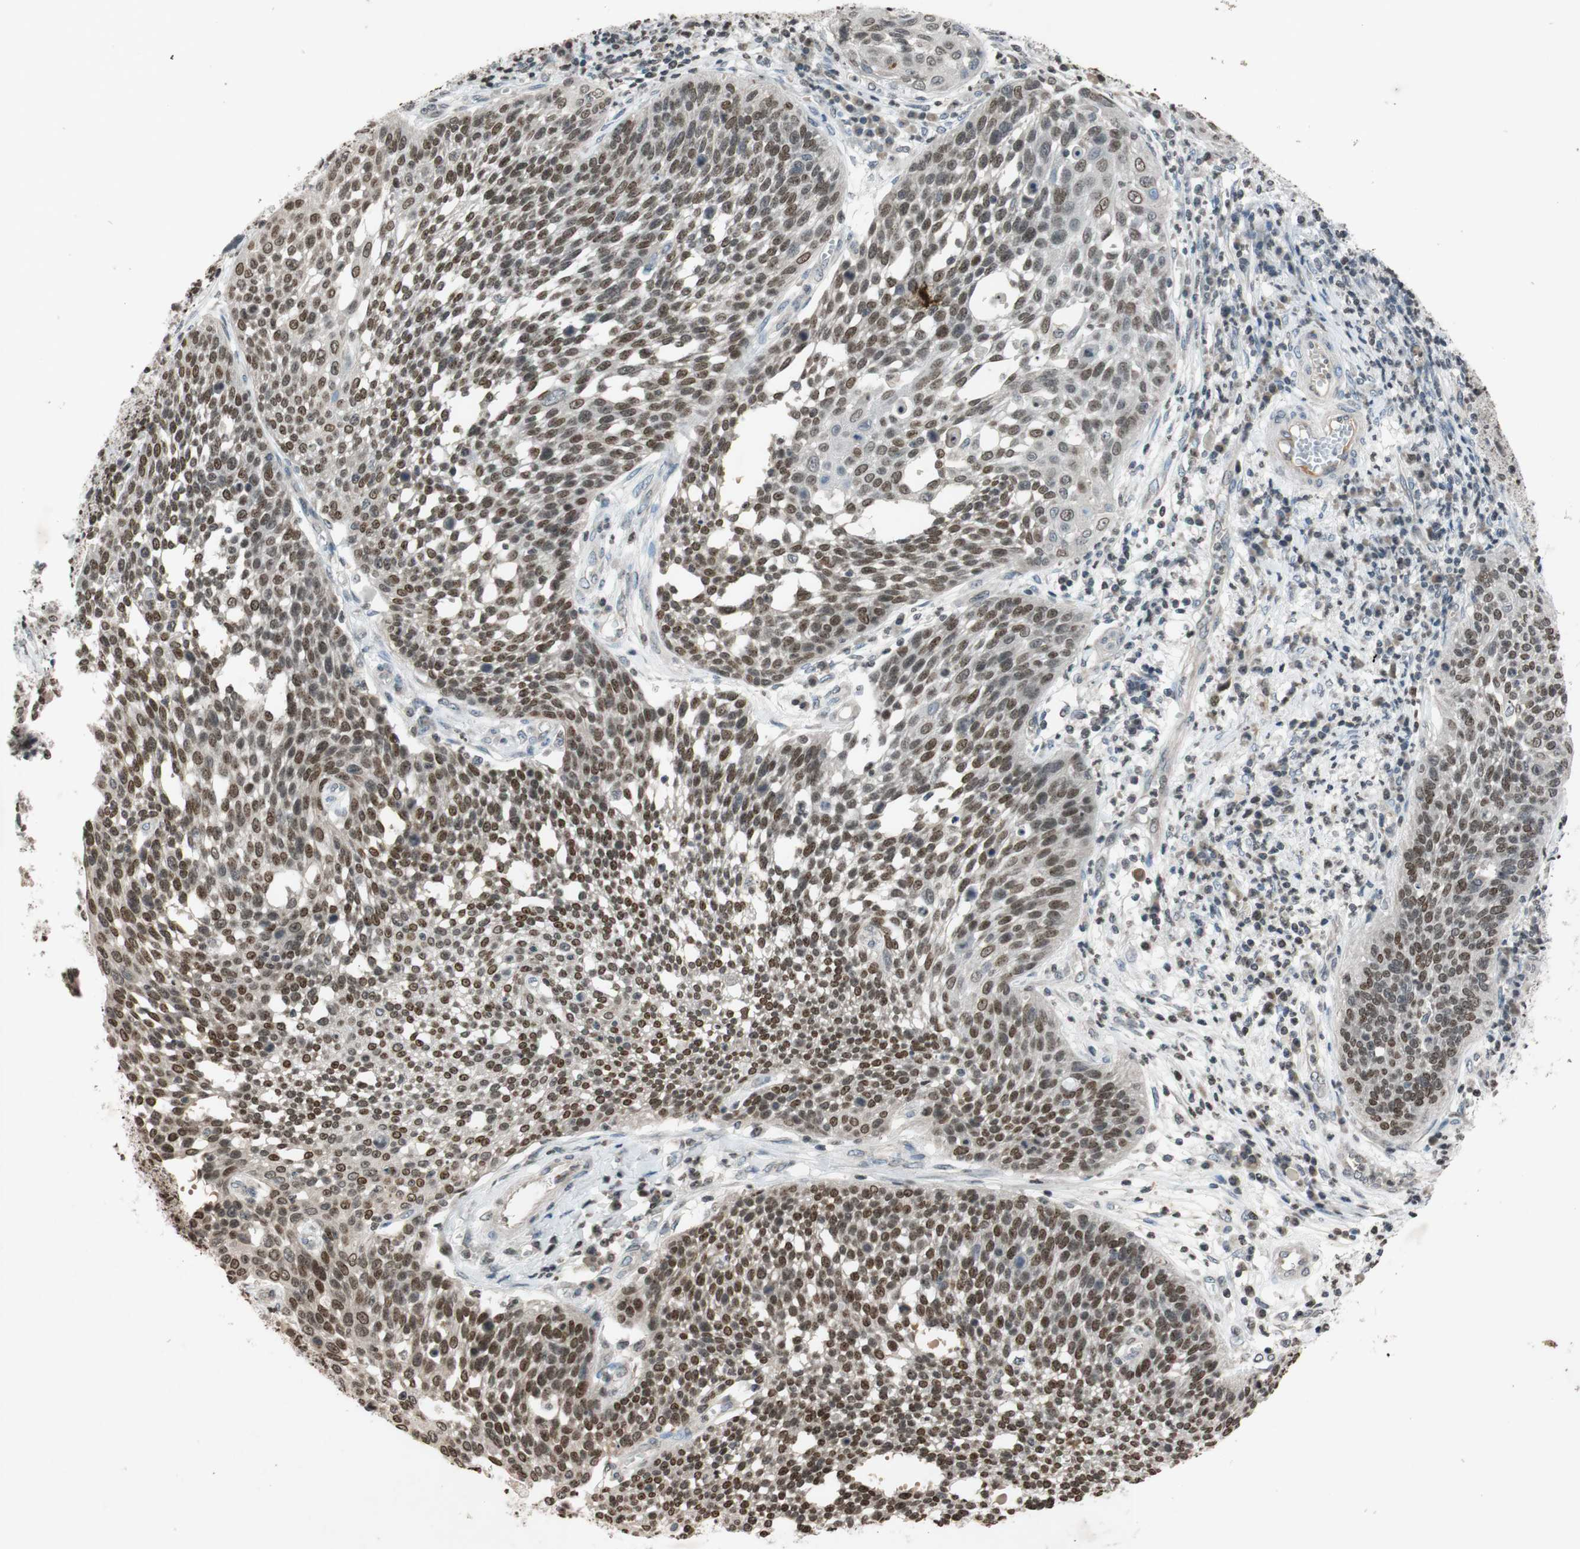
{"staining": {"intensity": "moderate", "quantity": ">75%", "location": "nuclear"}, "tissue": "cervical cancer", "cell_type": "Tumor cells", "image_type": "cancer", "snomed": [{"axis": "morphology", "description": "Squamous cell carcinoma, NOS"}, {"axis": "topography", "description": "Cervix"}], "caption": "Cervical squamous cell carcinoma stained with DAB (3,3'-diaminobenzidine) immunohistochemistry exhibits medium levels of moderate nuclear expression in about >75% of tumor cells.", "gene": "MCM6", "patient": {"sex": "female", "age": 34}}